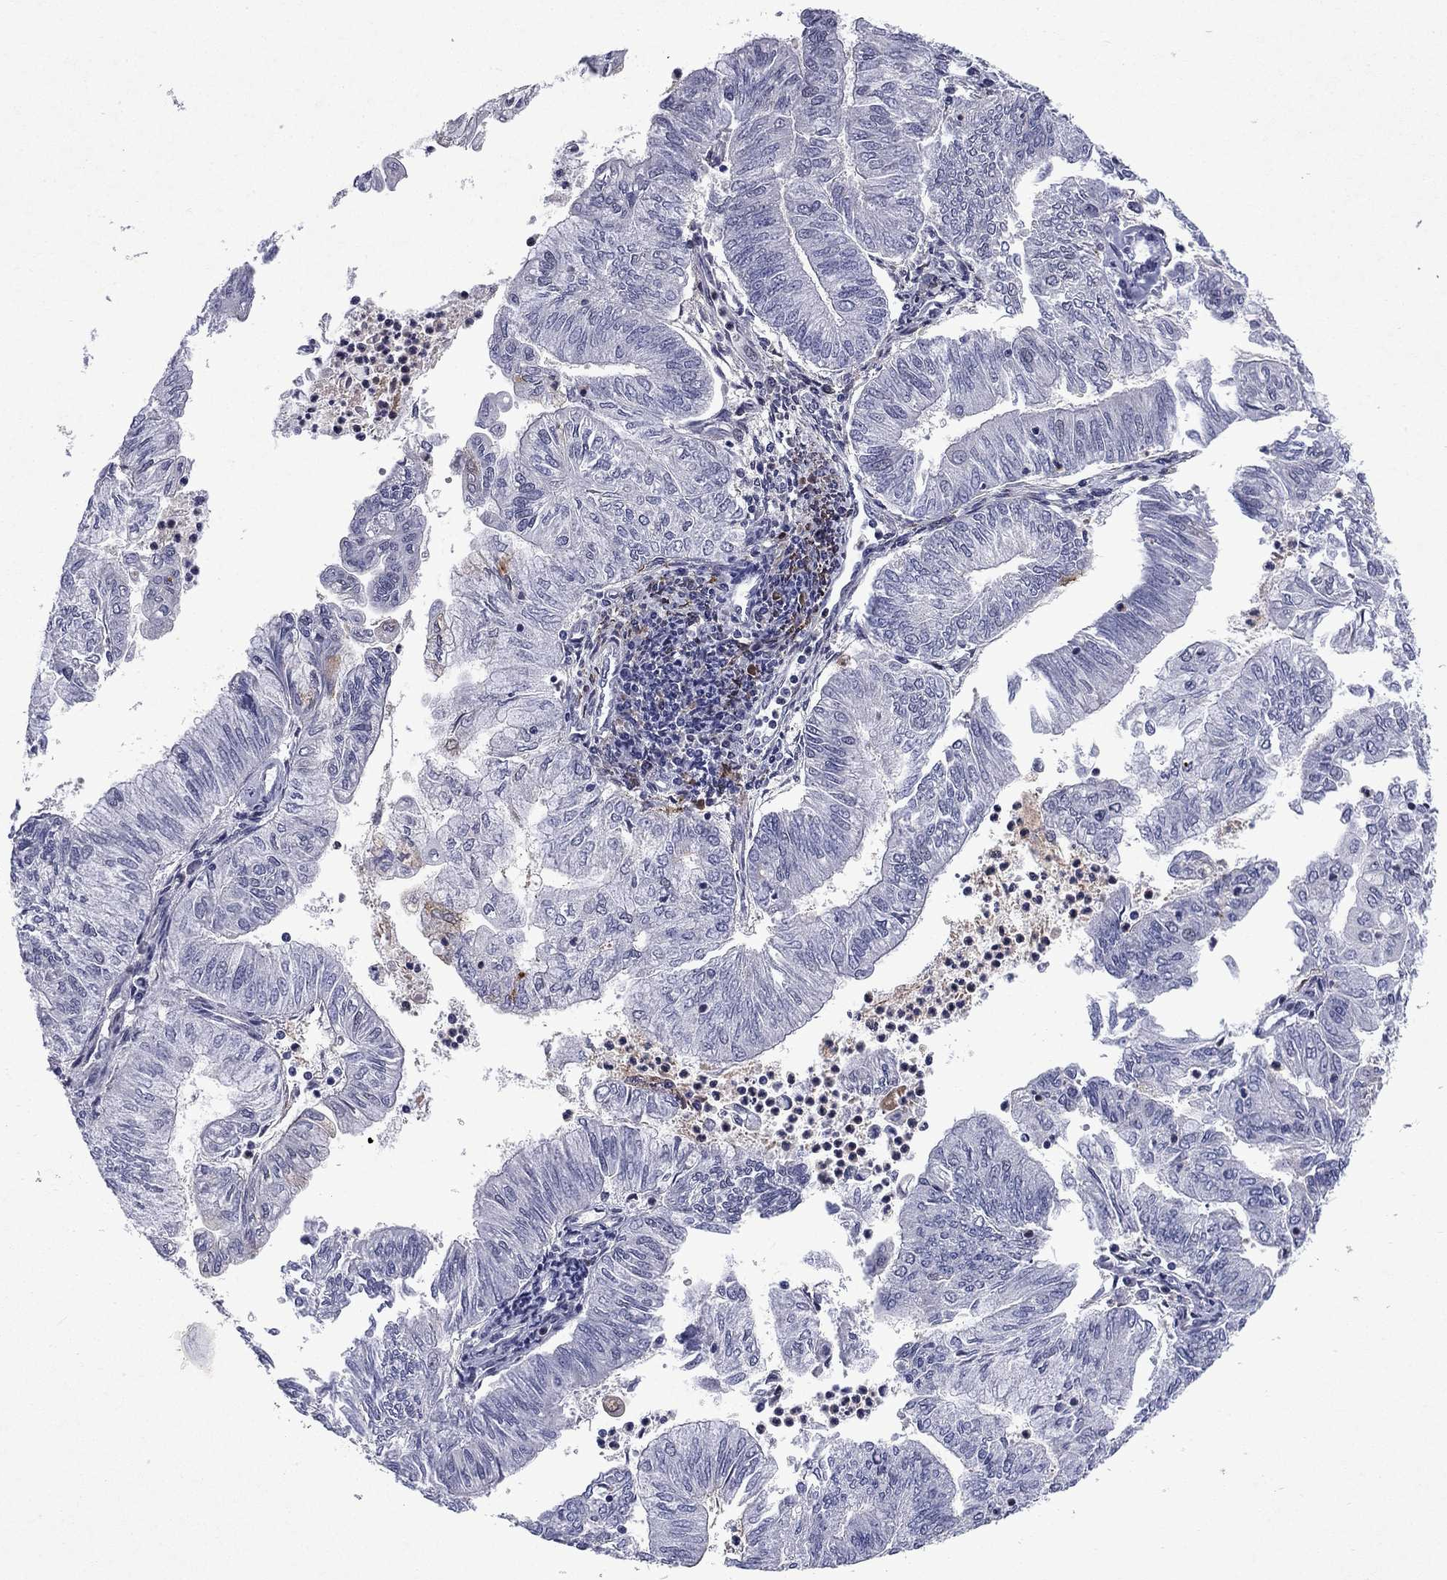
{"staining": {"intensity": "negative", "quantity": "none", "location": "none"}, "tissue": "endometrial cancer", "cell_type": "Tumor cells", "image_type": "cancer", "snomed": [{"axis": "morphology", "description": "Adenocarcinoma, NOS"}, {"axis": "topography", "description": "Endometrium"}], "caption": "Immunohistochemistry (IHC) micrograph of neoplastic tissue: human endometrial adenocarcinoma stained with DAB (3,3'-diaminobenzidine) shows no significant protein staining in tumor cells. (Brightfield microscopy of DAB IHC at high magnification).", "gene": "ECM1", "patient": {"sex": "female", "age": 59}}